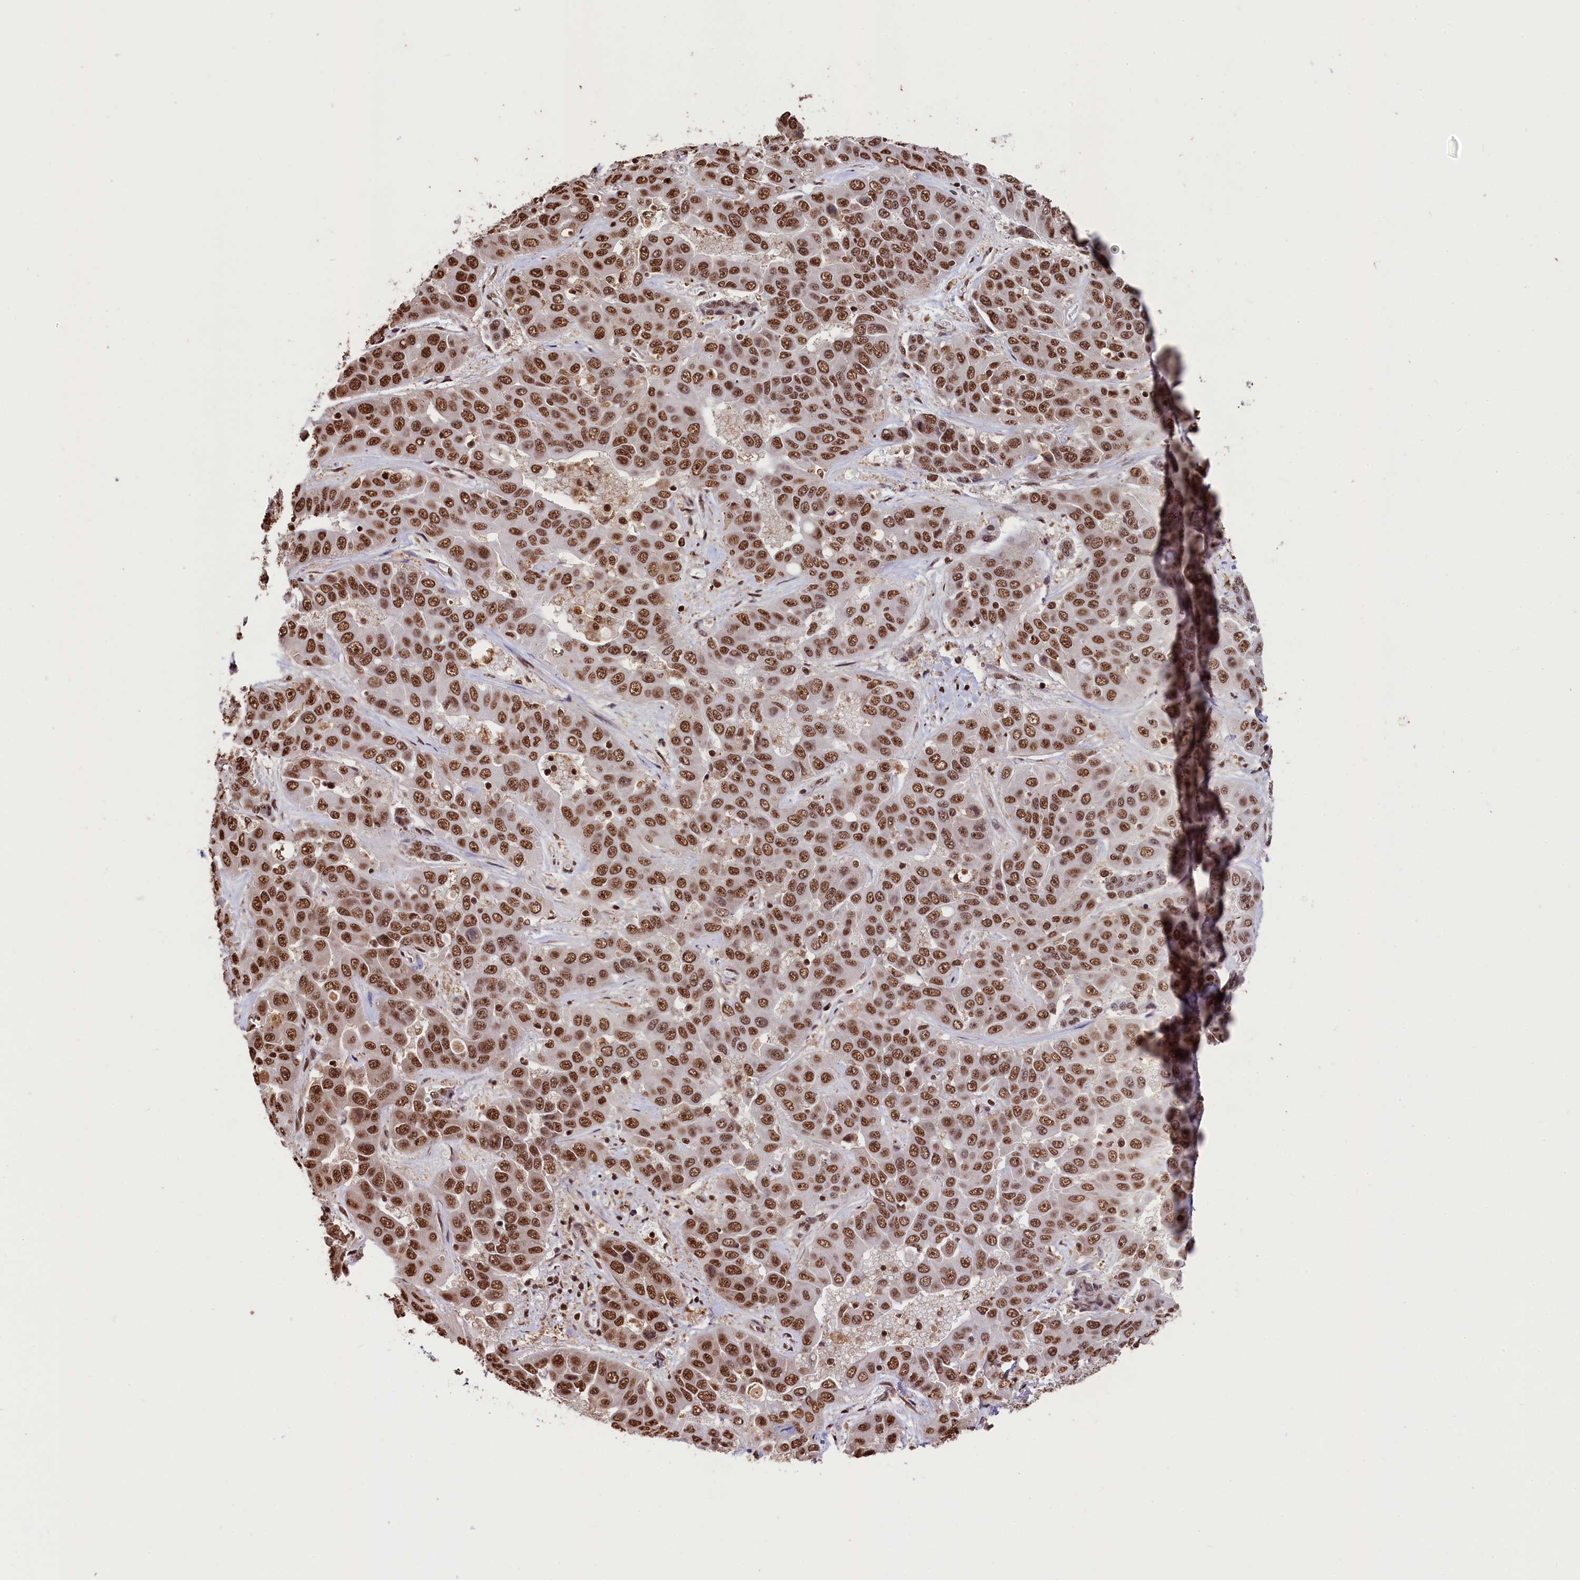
{"staining": {"intensity": "strong", "quantity": ">75%", "location": "nuclear"}, "tissue": "liver cancer", "cell_type": "Tumor cells", "image_type": "cancer", "snomed": [{"axis": "morphology", "description": "Cholangiocarcinoma"}, {"axis": "topography", "description": "Liver"}], "caption": "Tumor cells display strong nuclear expression in approximately >75% of cells in cholangiocarcinoma (liver).", "gene": "SNRPD2", "patient": {"sex": "female", "age": 52}}